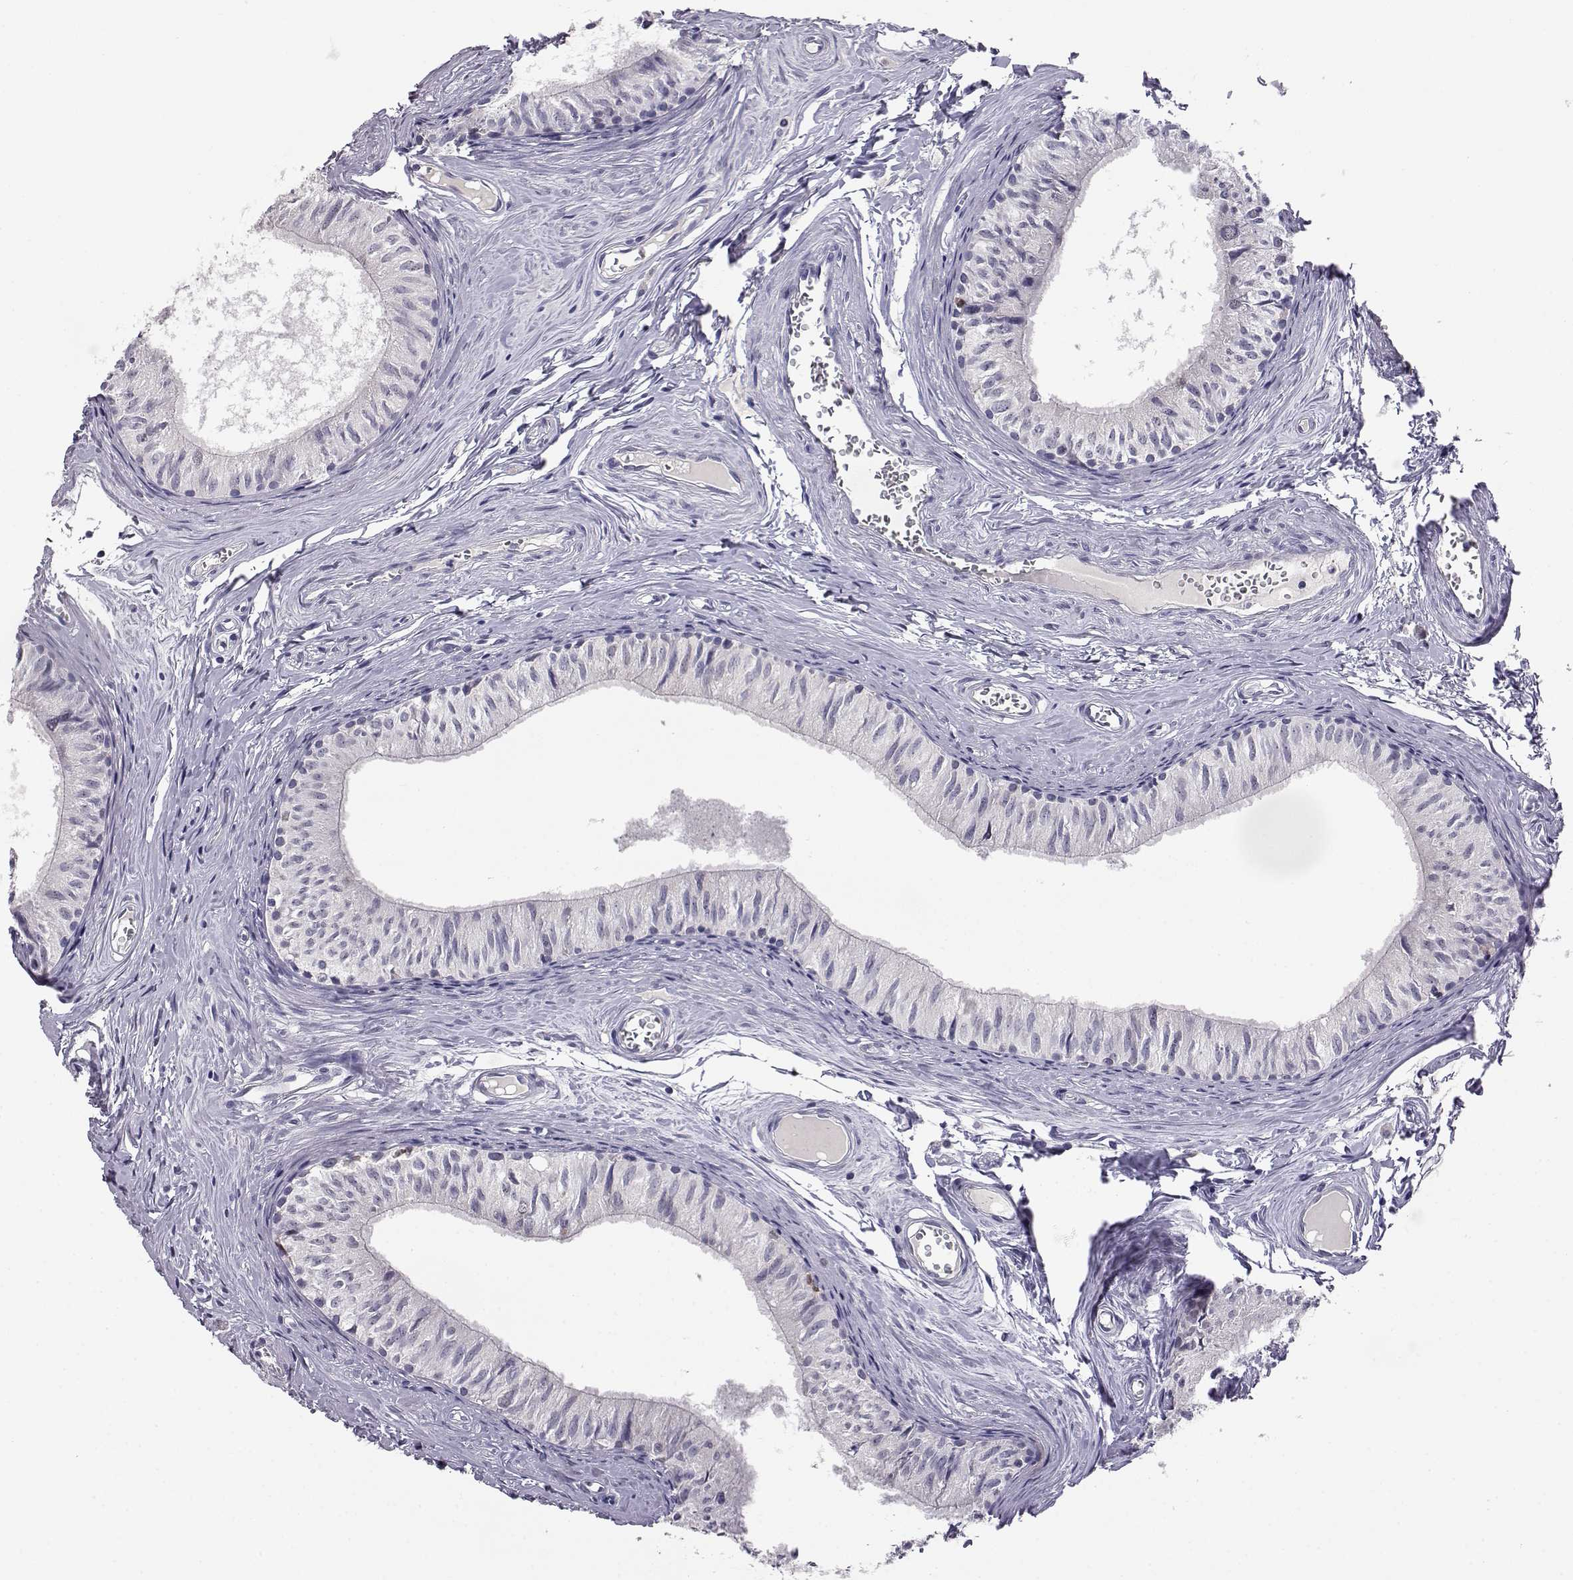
{"staining": {"intensity": "weak", "quantity": "<25%", "location": "nuclear"}, "tissue": "epididymis", "cell_type": "Glandular cells", "image_type": "normal", "snomed": [{"axis": "morphology", "description": "Normal tissue, NOS"}, {"axis": "topography", "description": "Epididymis"}], "caption": "Benign epididymis was stained to show a protein in brown. There is no significant positivity in glandular cells. (DAB (3,3'-diaminobenzidine) immunohistochemistry (IHC) with hematoxylin counter stain).", "gene": "AKR1B1", "patient": {"sex": "male", "age": 52}}